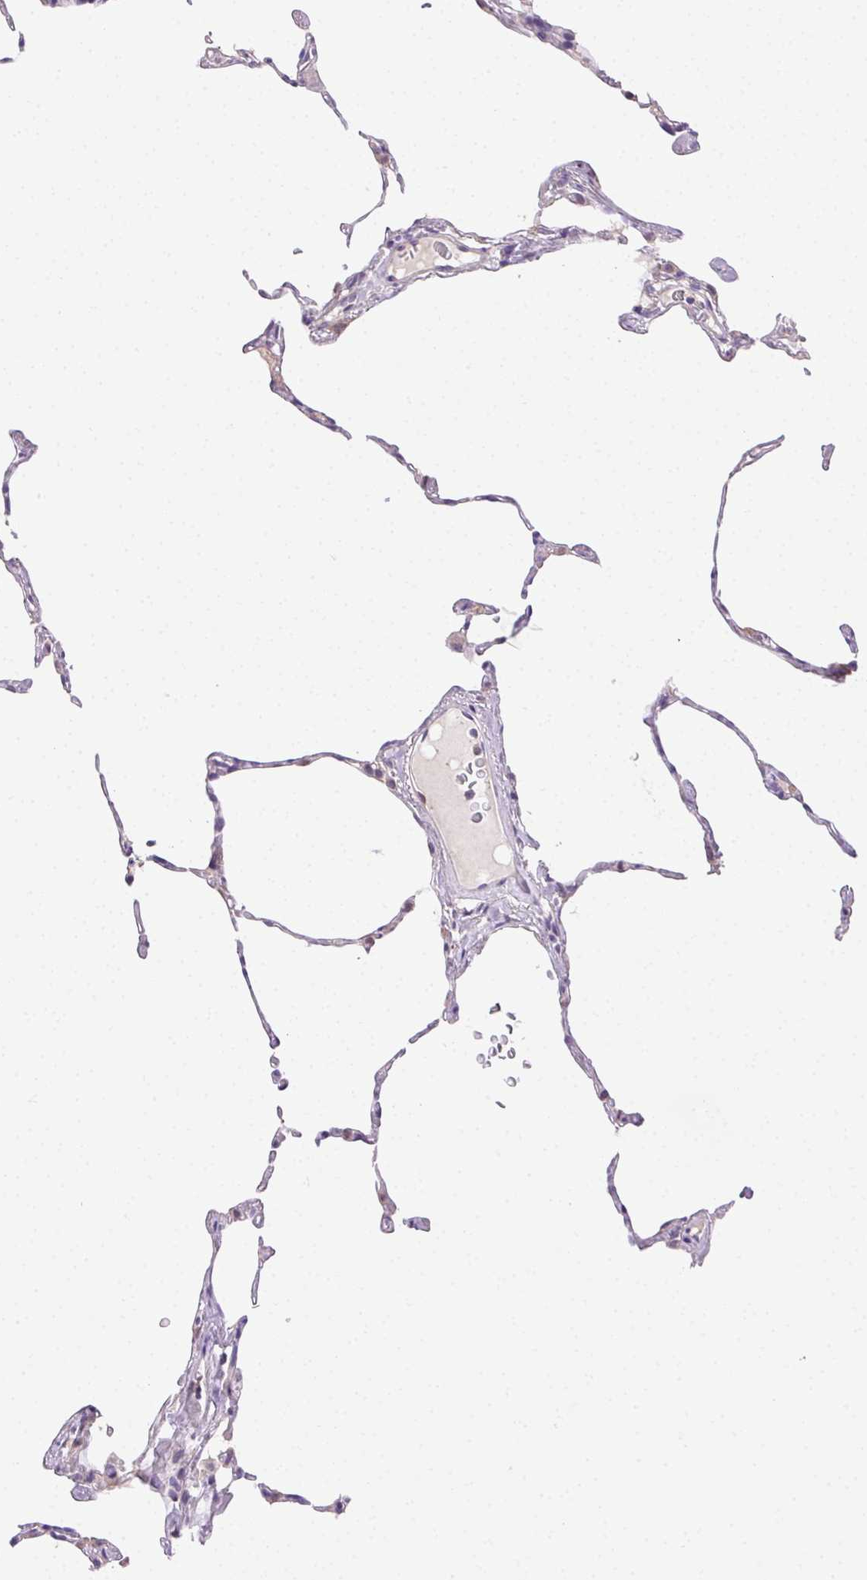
{"staining": {"intensity": "negative", "quantity": "none", "location": "none"}, "tissue": "lung", "cell_type": "Alveolar cells", "image_type": "normal", "snomed": [{"axis": "morphology", "description": "Normal tissue, NOS"}, {"axis": "topography", "description": "Lung"}], "caption": "DAB (3,3'-diaminobenzidine) immunohistochemical staining of normal human lung reveals no significant staining in alveolar cells.", "gene": "SYCE2", "patient": {"sex": "female", "age": 57}}